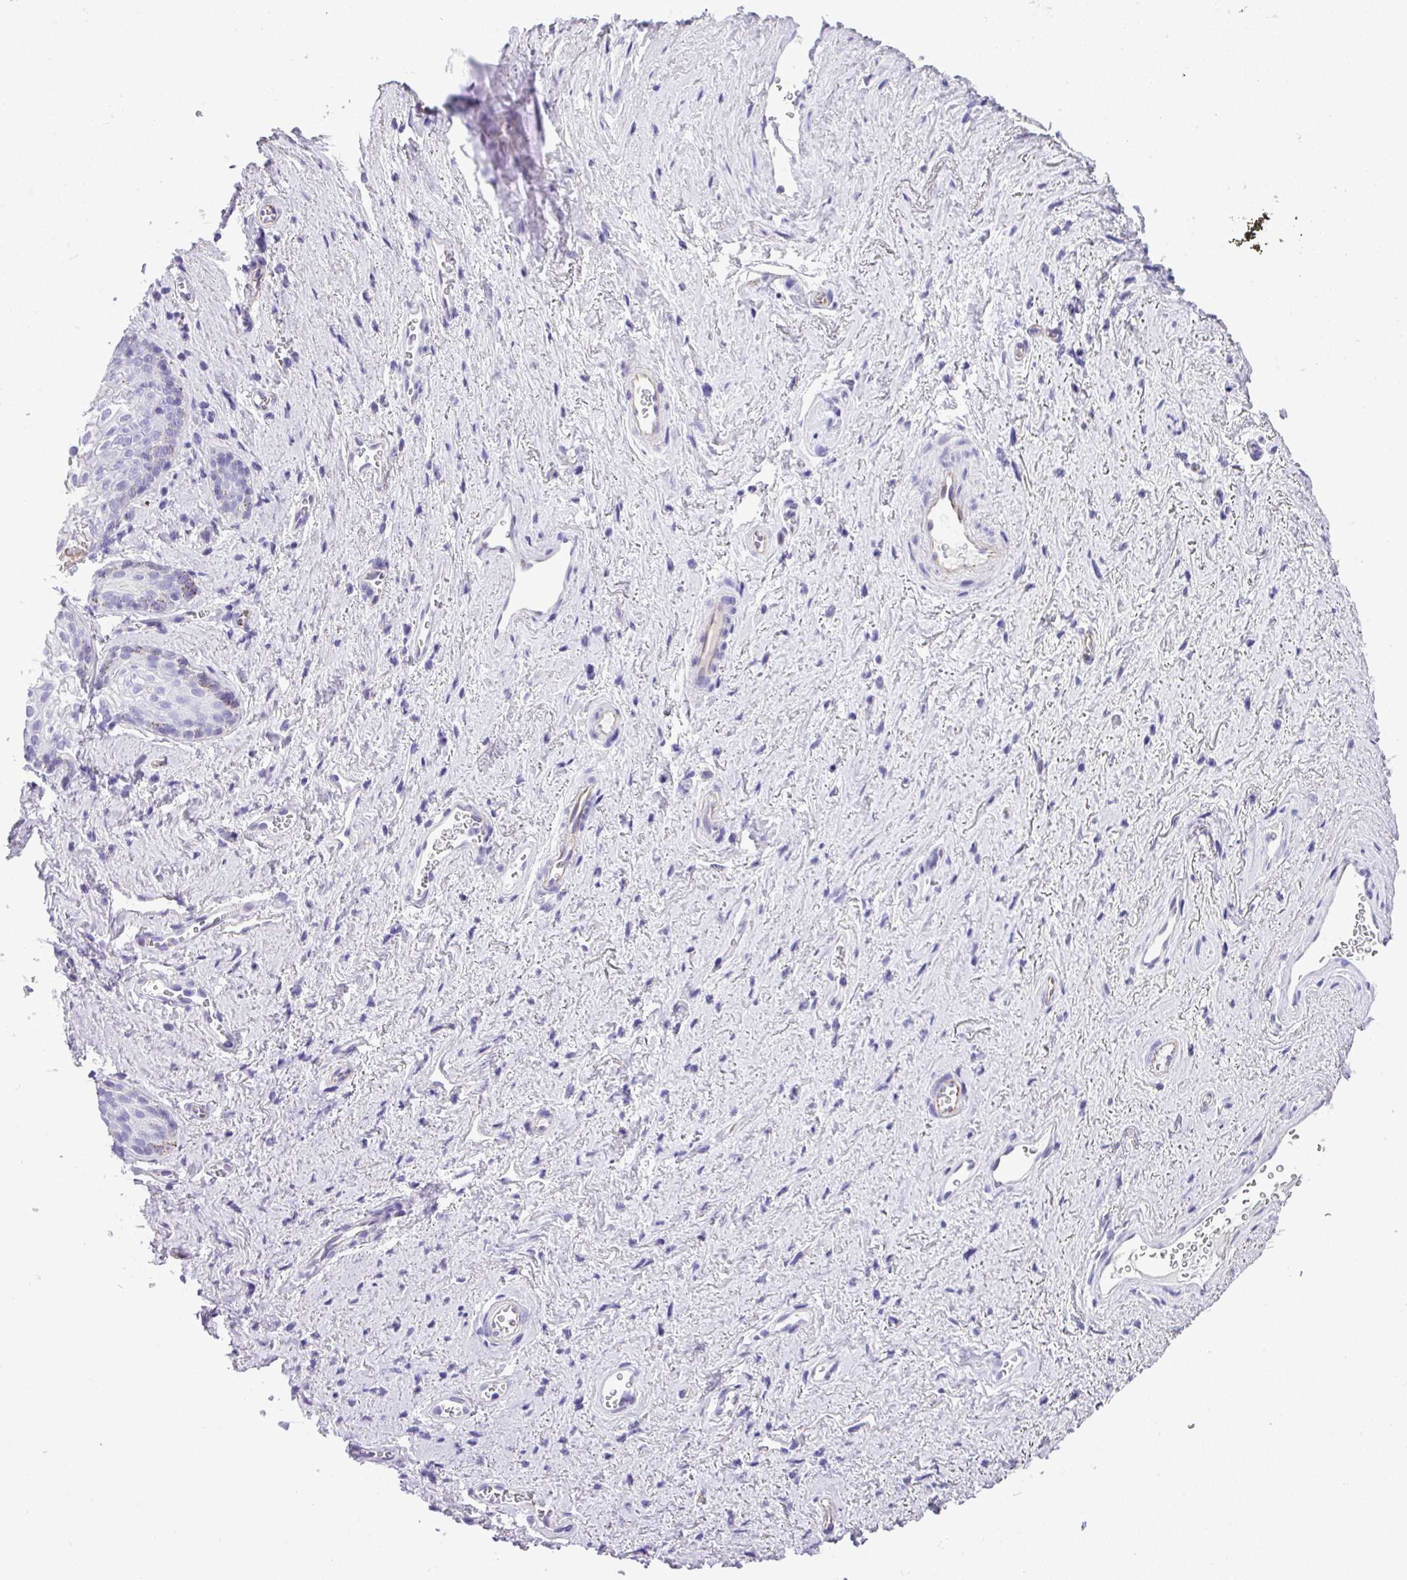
{"staining": {"intensity": "moderate", "quantity": "<25%", "location": "cytoplasmic/membranous"}, "tissue": "vagina", "cell_type": "Squamous epithelial cells", "image_type": "normal", "snomed": [{"axis": "morphology", "description": "Normal tissue, NOS"}, {"axis": "topography", "description": "Vulva"}, {"axis": "topography", "description": "Vagina"}, {"axis": "topography", "description": "Peripheral nerve tissue"}], "caption": "Immunohistochemistry micrograph of normal vagina: human vagina stained using immunohistochemistry demonstrates low levels of moderate protein expression localized specifically in the cytoplasmic/membranous of squamous epithelial cells, appearing as a cytoplasmic/membranous brown color.", "gene": "MUC21", "patient": {"sex": "female", "age": 66}}